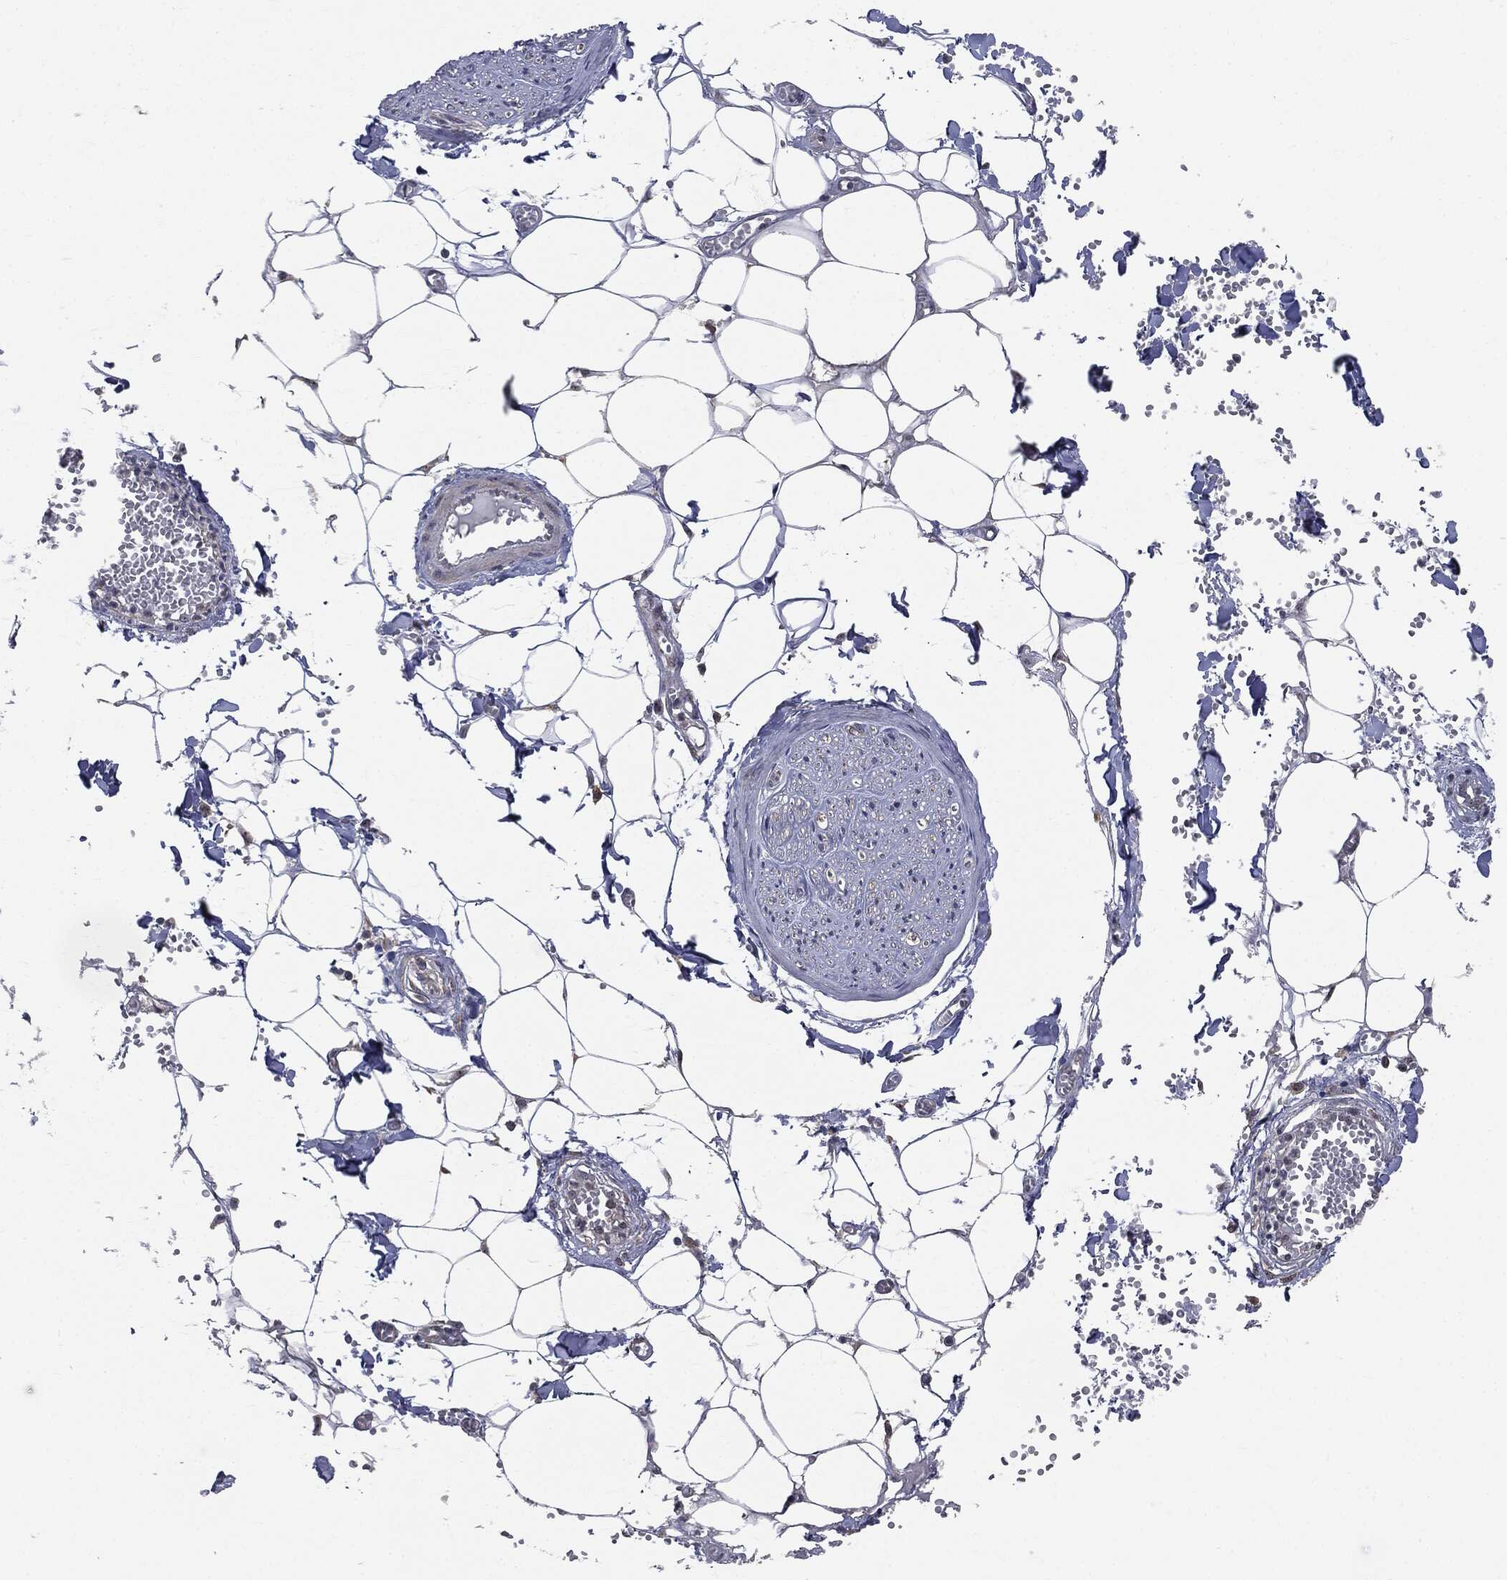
{"staining": {"intensity": "negative", "quantity": "none", "location": "none"}, "tissue": "adipose tissue", "cell_type": "Adipocytes", "image_type": "normal", "snomed": [{"axis": "morphology", "description": "Normal tissue, NOS"}, {"axis": "morphology", "description": "Squamous cell carcinoma, NOS"}, {"axis": "topography", "description": "Cartilage tissue"}, {"axis": "topography", "description": "Lung"}], "caption": "High power microscopy micrograph of an IHC photomicrograph of benign adipose tissue, revealing no significant expression in adipocytes.", "gene": "TRMT1L", "patient": {"sex": "male", "age": 66}}